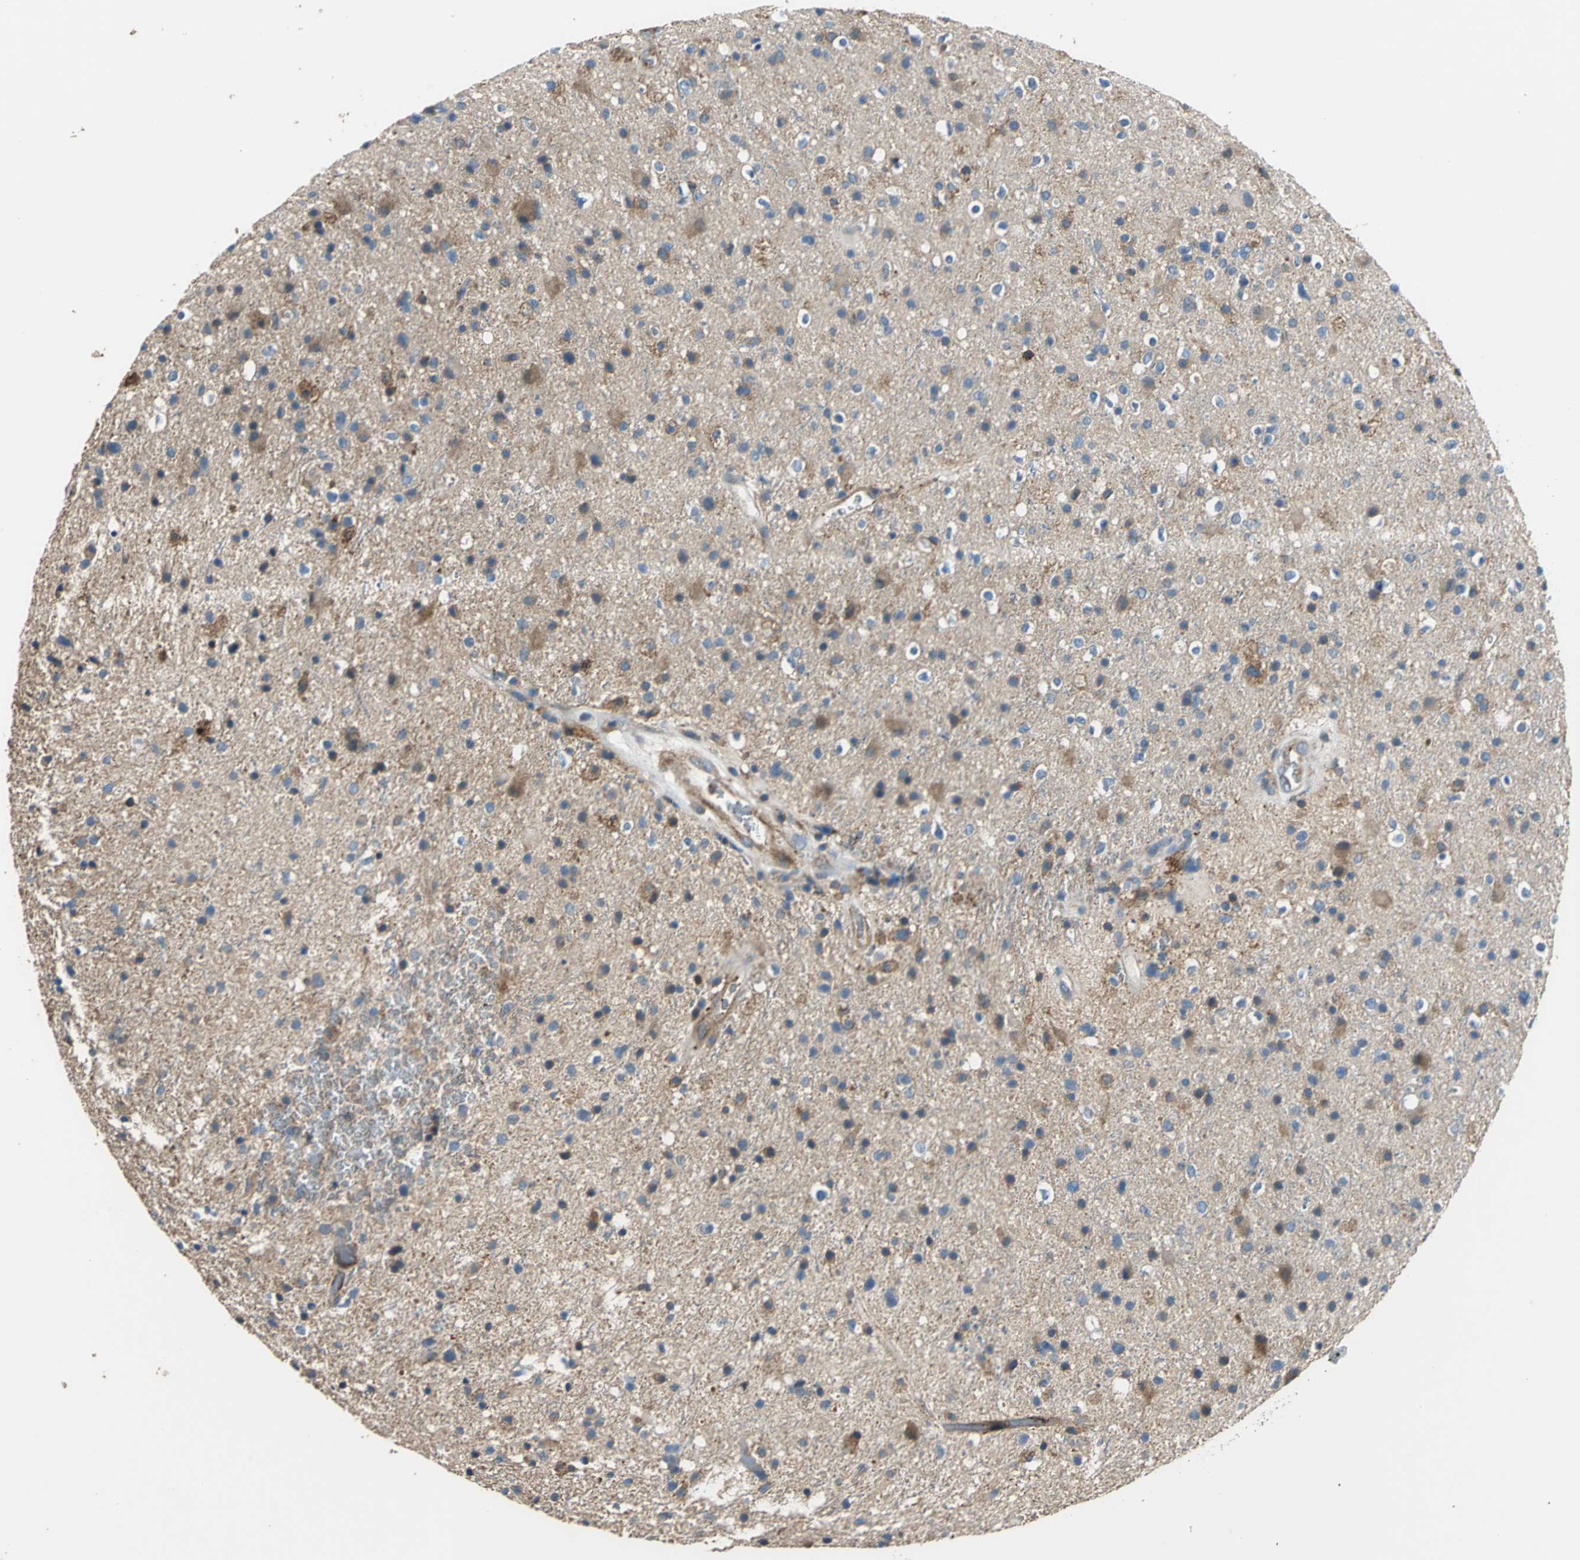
{"staining": {"intensity": "moderate", "quantity": "25%-75%", "location": "cytoplasmic/membranous"}, "tissue": "glioma", "cell_type": "Tumor cells", "image_type": "cancer", "snomed": [{"axis": "morphology", "description": "Glioma, malignant, High grade"}, {"axis": "topography", "description": "Brain"}], "caption": "This is an image of immunohistochemistry staining of glioma, which shows moderate staining in the cytoplasmic/membranous of tumor cells.", "gene": "PARVA", "patient": {"sex": "male", "age": 33}}